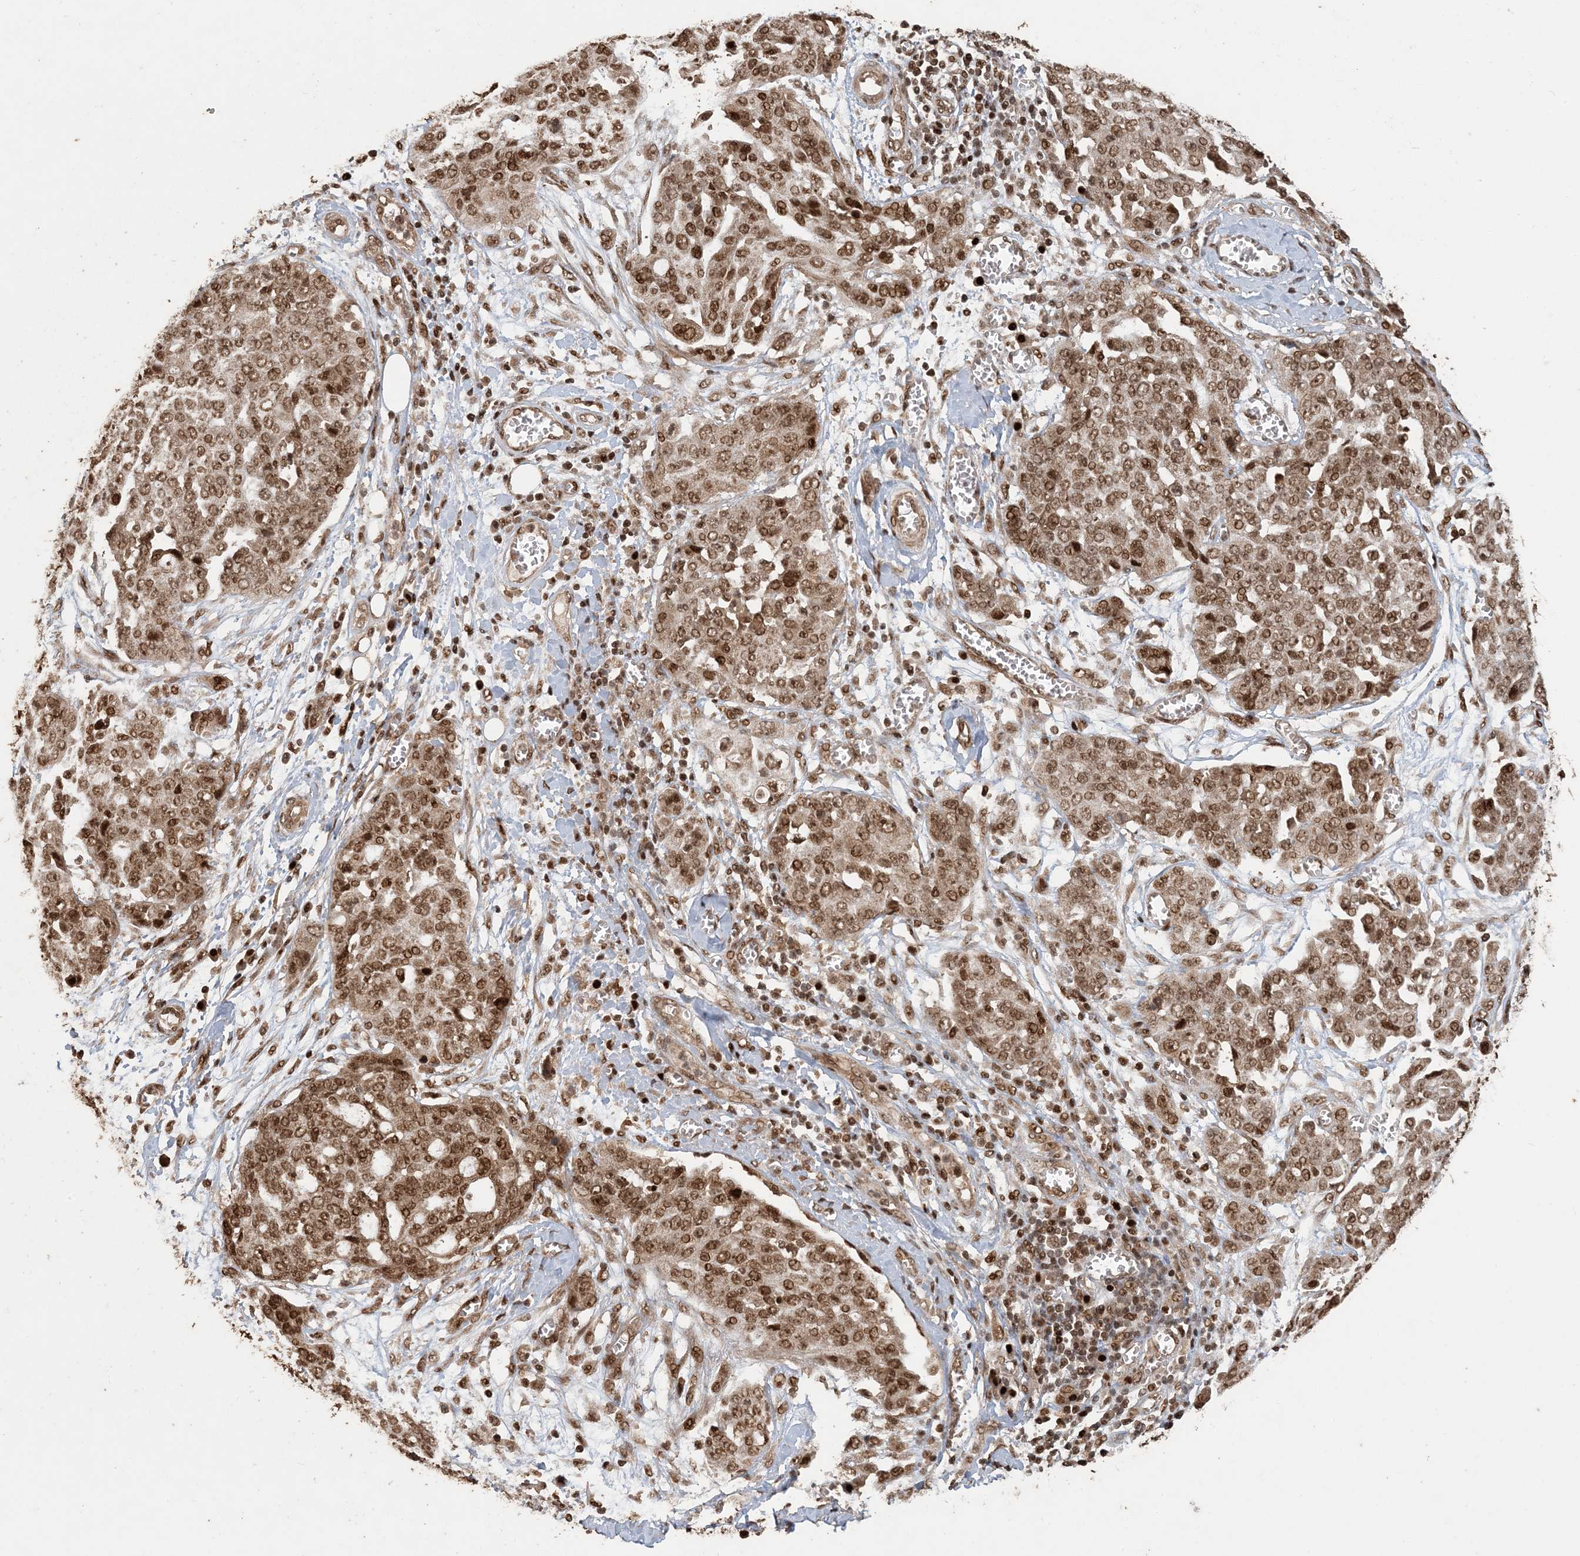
{"staining": {"intensity": "moderate", "quantity": ">75%", "location": "nuclear"}, "tissue": "ovarian cancer", "cell_type": "Tumor cells", "image_type": "cancer", "snomed": [{"axis": "morphology", "description": "Cystadenocarcinoma, serous, NOS"}, {"axis": "topography", "description": "Soft tissue"}, {"axis": "topography", "description": "Ovary"}], "caption": "Protein expression by immunohistochemistry (IHC) exhibits moderate nuclear expression in approximately >75% of tumor cells in ovarian cancer.", "gene": "ATP13A2", "patient": {"sex": "female", "age": 57}}